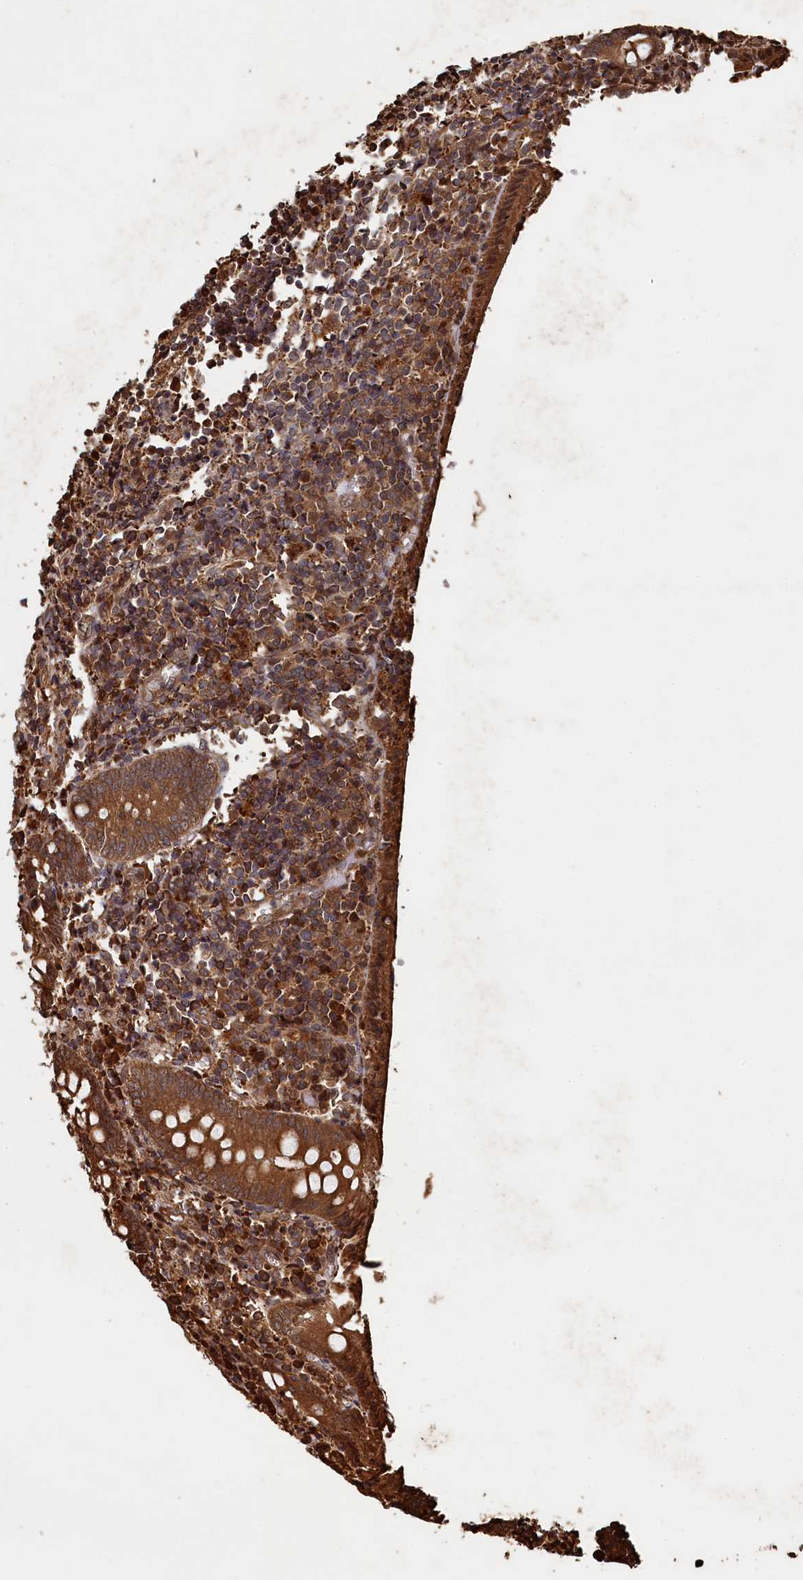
{"staining": {"intensity": "moderate", "quantity": ">75%", "location": "cytoplasmic/membranous"}, "tissue": "appendix", "cell_type": "Glandular cells", "image_type": "normal", "snomed": [{"axis": "morphology", "description": "Normal tissue, NOS"}, {"axis": "topography", "description": "Appendix"}], "caption": "High-magnification brightfield microscopy of unremarkable appendix stained with DAB (3,3'-diaminobenzidine) (brown) and counterstained with hematoxylin (blue). glandular cells exhibit moderate cytoplasmic/membranous positivity is present in approximately>75% of cells.", "gene": "PIGN", "patient": {"sex": "female", "age": 17}}